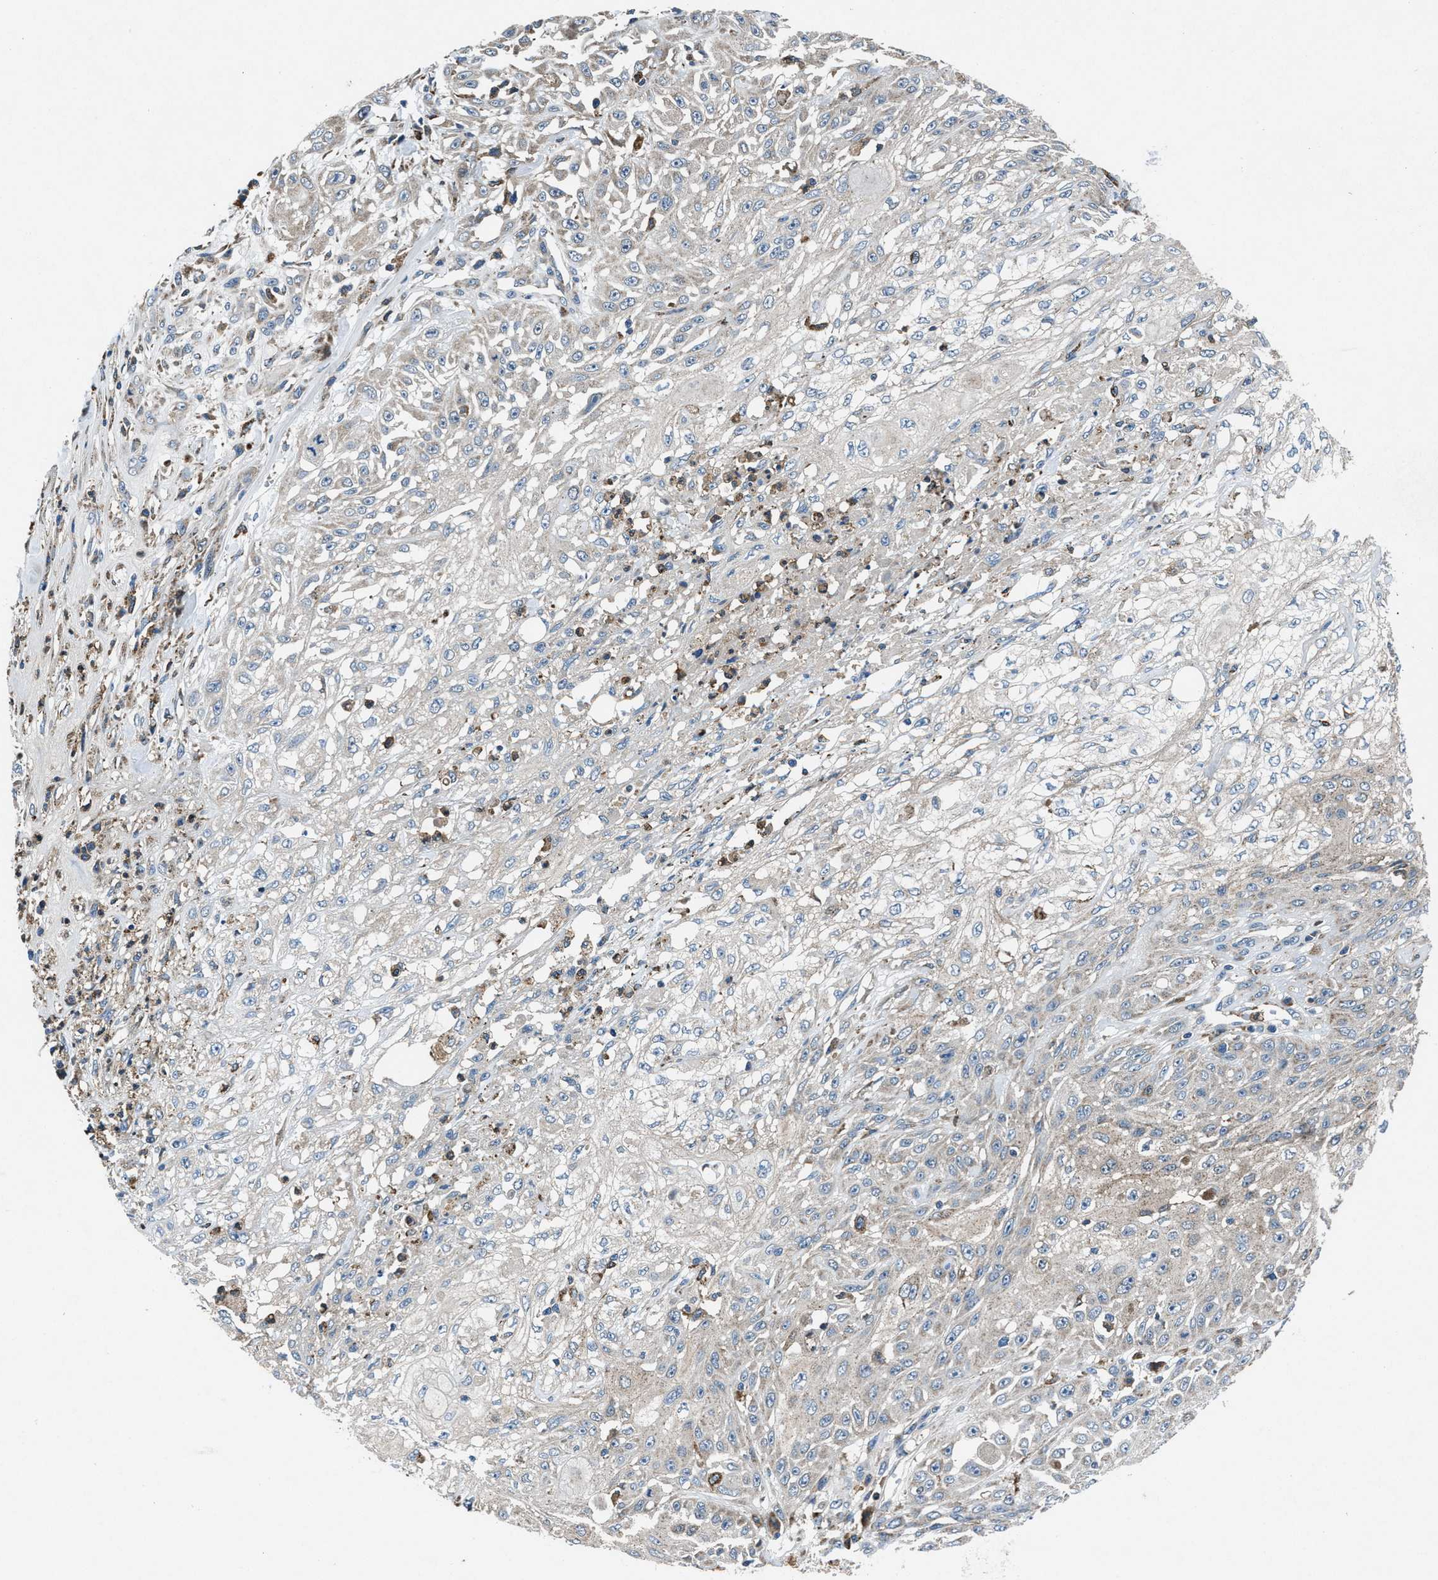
{"staining": {"intensity": "negative", "quantity": "none", "location": "none"}, "tissue": "skin cancer", "cell_type": "Tumor cells", "image_type": "cancer", "snomed": [{"axis": "morphology", "description": "Squamous cell carcinoma, NOS"}, {"axis": "morphology", "description": "Squamous cell carcinoma, metastatic, NOS"}, {"axis": "topography", "description": "Skin"}, {"axis": "topography", "description": "Lymph node"}], "caption": "Immunohistochemical staining of human metastatic squamous cell carcinoma (skin) demonstrates no significant expression in tumor cells.", "gene": "FAM221A", "patient": {"sex": "male", "age": 75}}